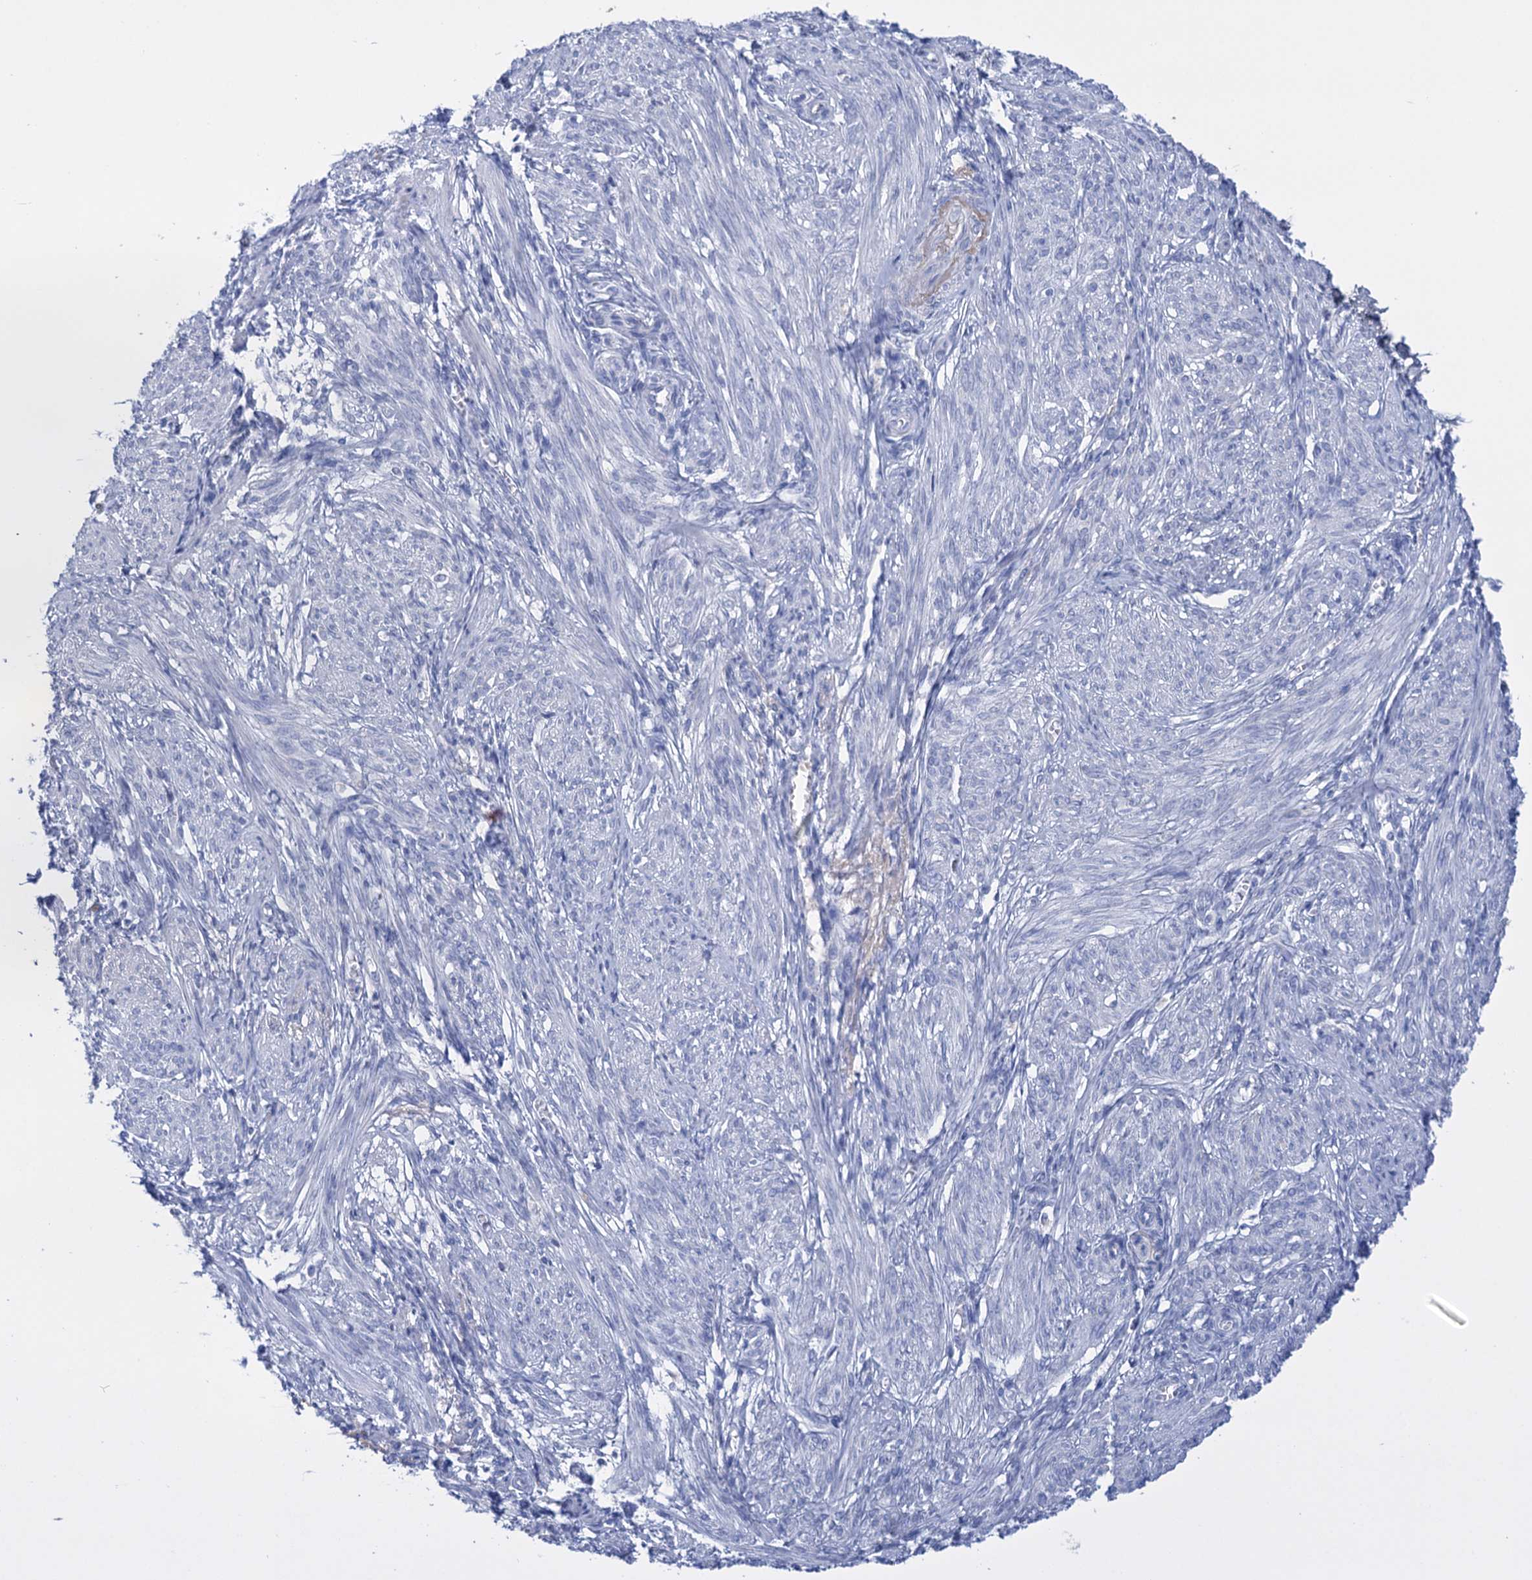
{"staining": {"intensity": "negative", "quantity": "none", "location": "none"}, "tissue": "smooth muscle", "cell_type": "Smooth muscle cells", "image_type": "normal", "snomed": [{"axis": "morphology", "description": "Normal tissue, NOS"}, {"axis": "topography", "description": "Smooth muscle"}], "caption": "The immunohistochemistry (IHC) micrograph has no significant staining in smooth muscle cells of smooth muscle.", "gene": "FBXW12", "patient": {"sex": "female", "age": 39}}